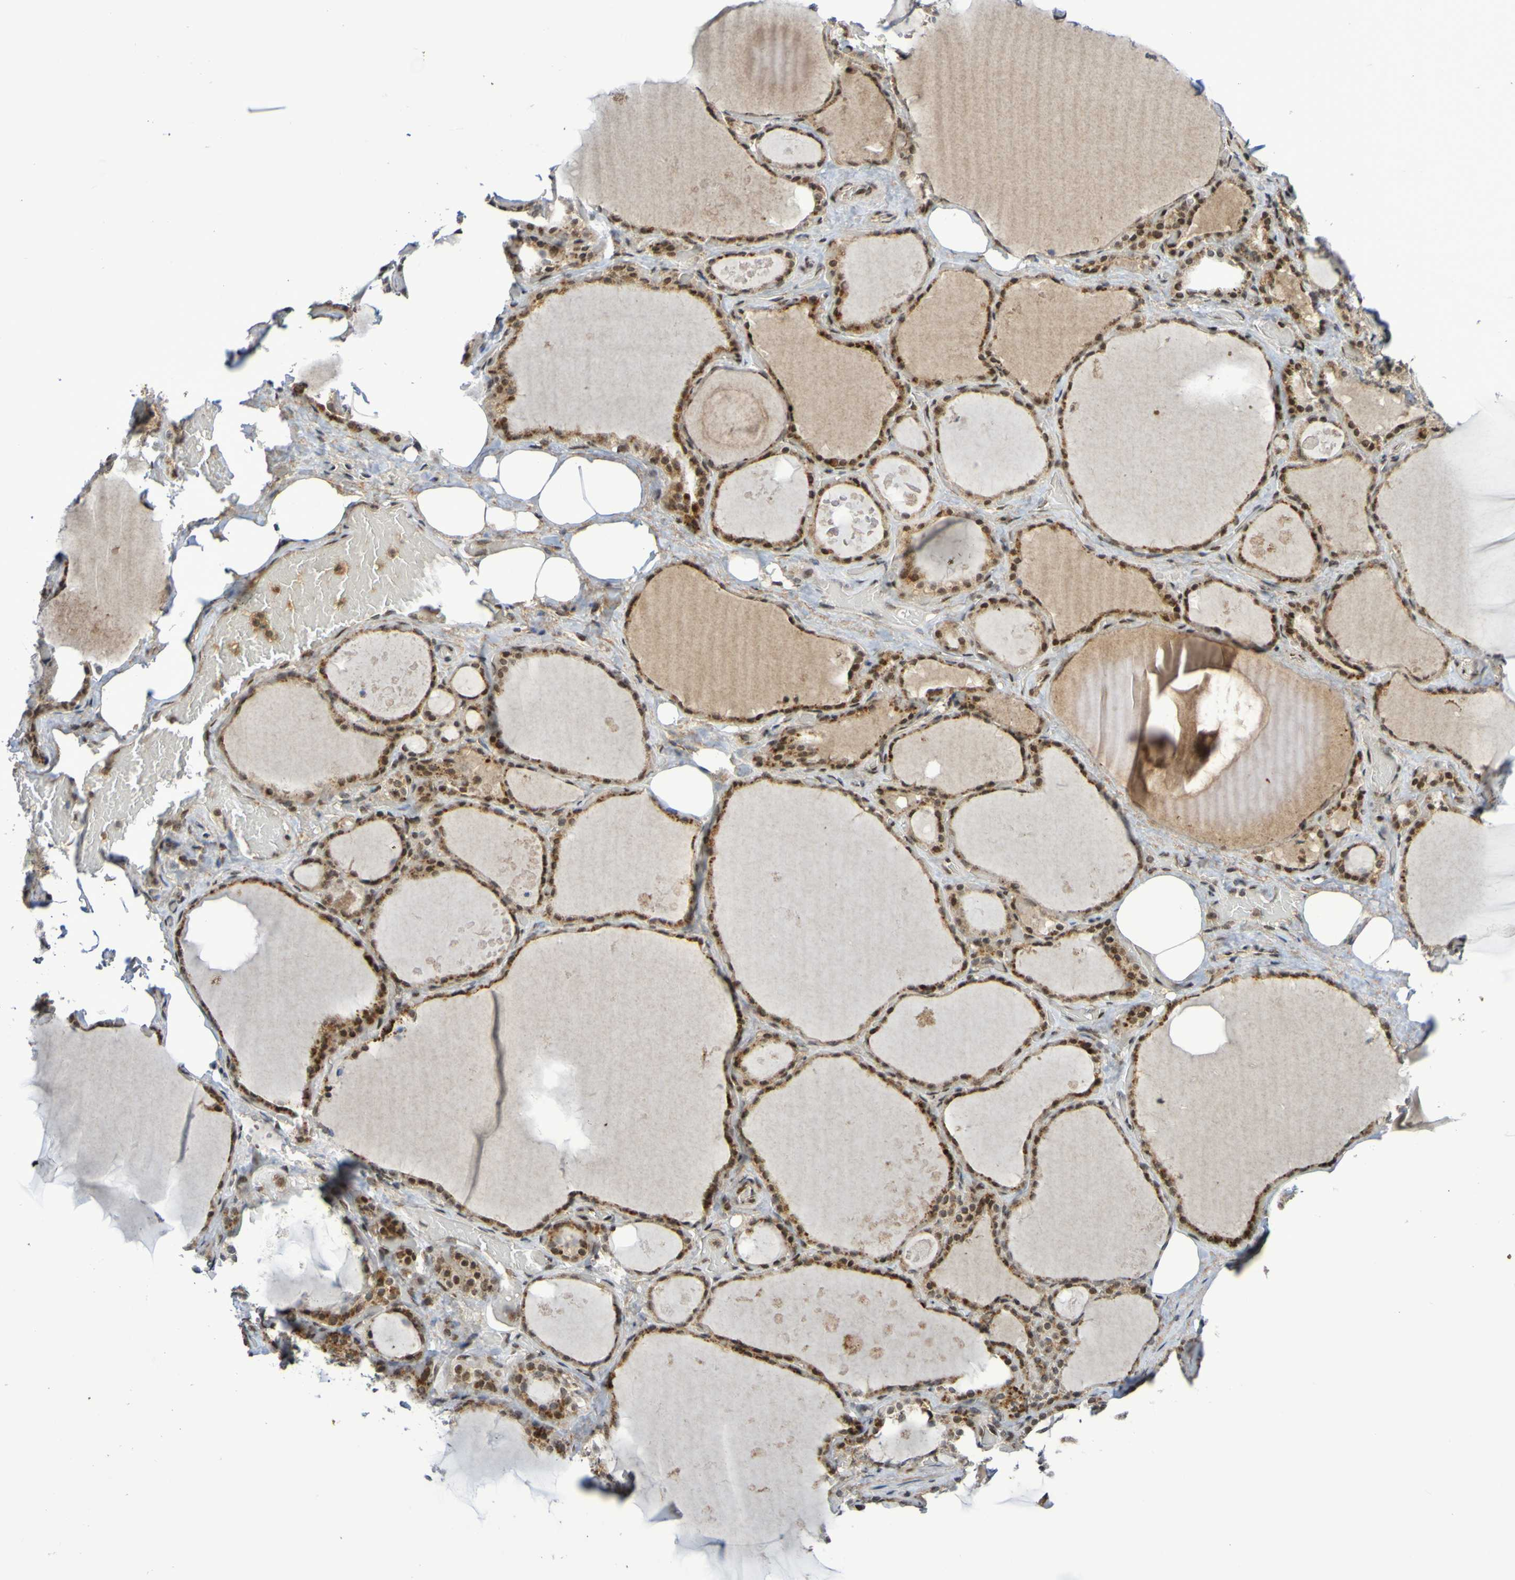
{"staining": {"intensity": "strong", "quantity": ">75%", "location": "cytoplasmic/membranous,nuclear"}, "tissue": "thyroid gland", "cell_type": "Glandular cells", "image_type": "normal", "snomed": [{"axis": "morphology", "description": "Normal tissue, NOS"}, {"axis": "topography", "description": "Thyroid gland"}], "caption": "Glandular cells exhibit strong cytoplasmic/membranous,nuclear staining in approximately >75% of cells in unremarkable thyroid gland. The protein of interest is shown in brown color, while the nuclei are stained blue.", "gene": "ITLN1", "patient": {"sex": "male", "age": 61}}